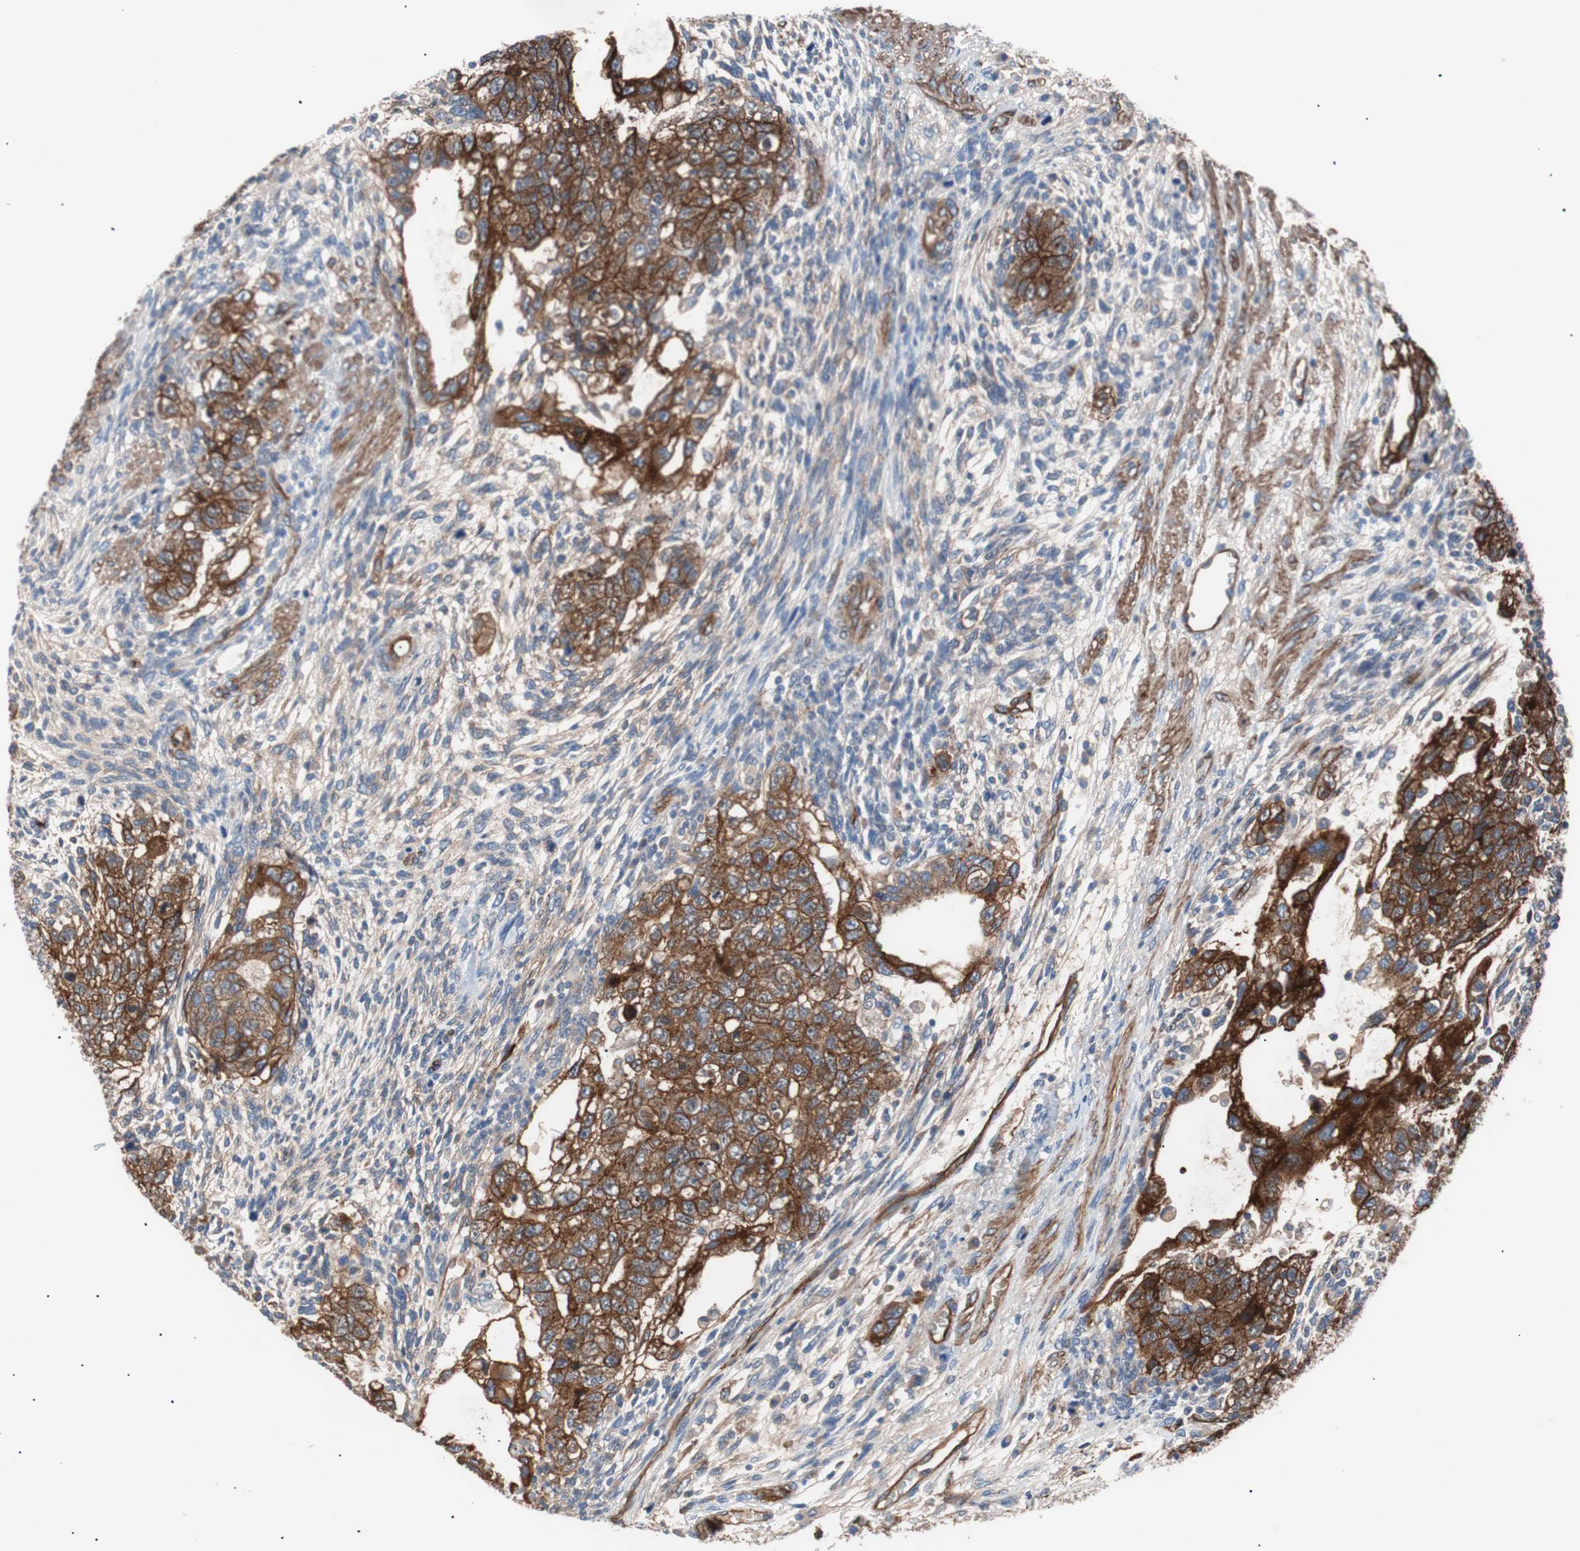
{"staining": {"intensity": "strong", "quantity": ">75%", "location": "cytoplasmic/membranous"}, "tissue": "testis cancer", "cell_type": "Tumor cells", "image_type": "cancer", "snomed": [{"axis": "morphology", "description": "Normal tissue, NOS"}, {"axis": "morphology", "description": "Carcinoma, Embryonal, NOS"}, {"axis": "topography", "description": "Testis"}], "caption": "The photomicrograph shows staining of testis cancer (embryonal carcinoma), revealing strong cytoplasmic/membranous protein staining (brown color) within tumor cells.", "gene": "SPINT1", "patient": {"sex": "male", "age": 36}}